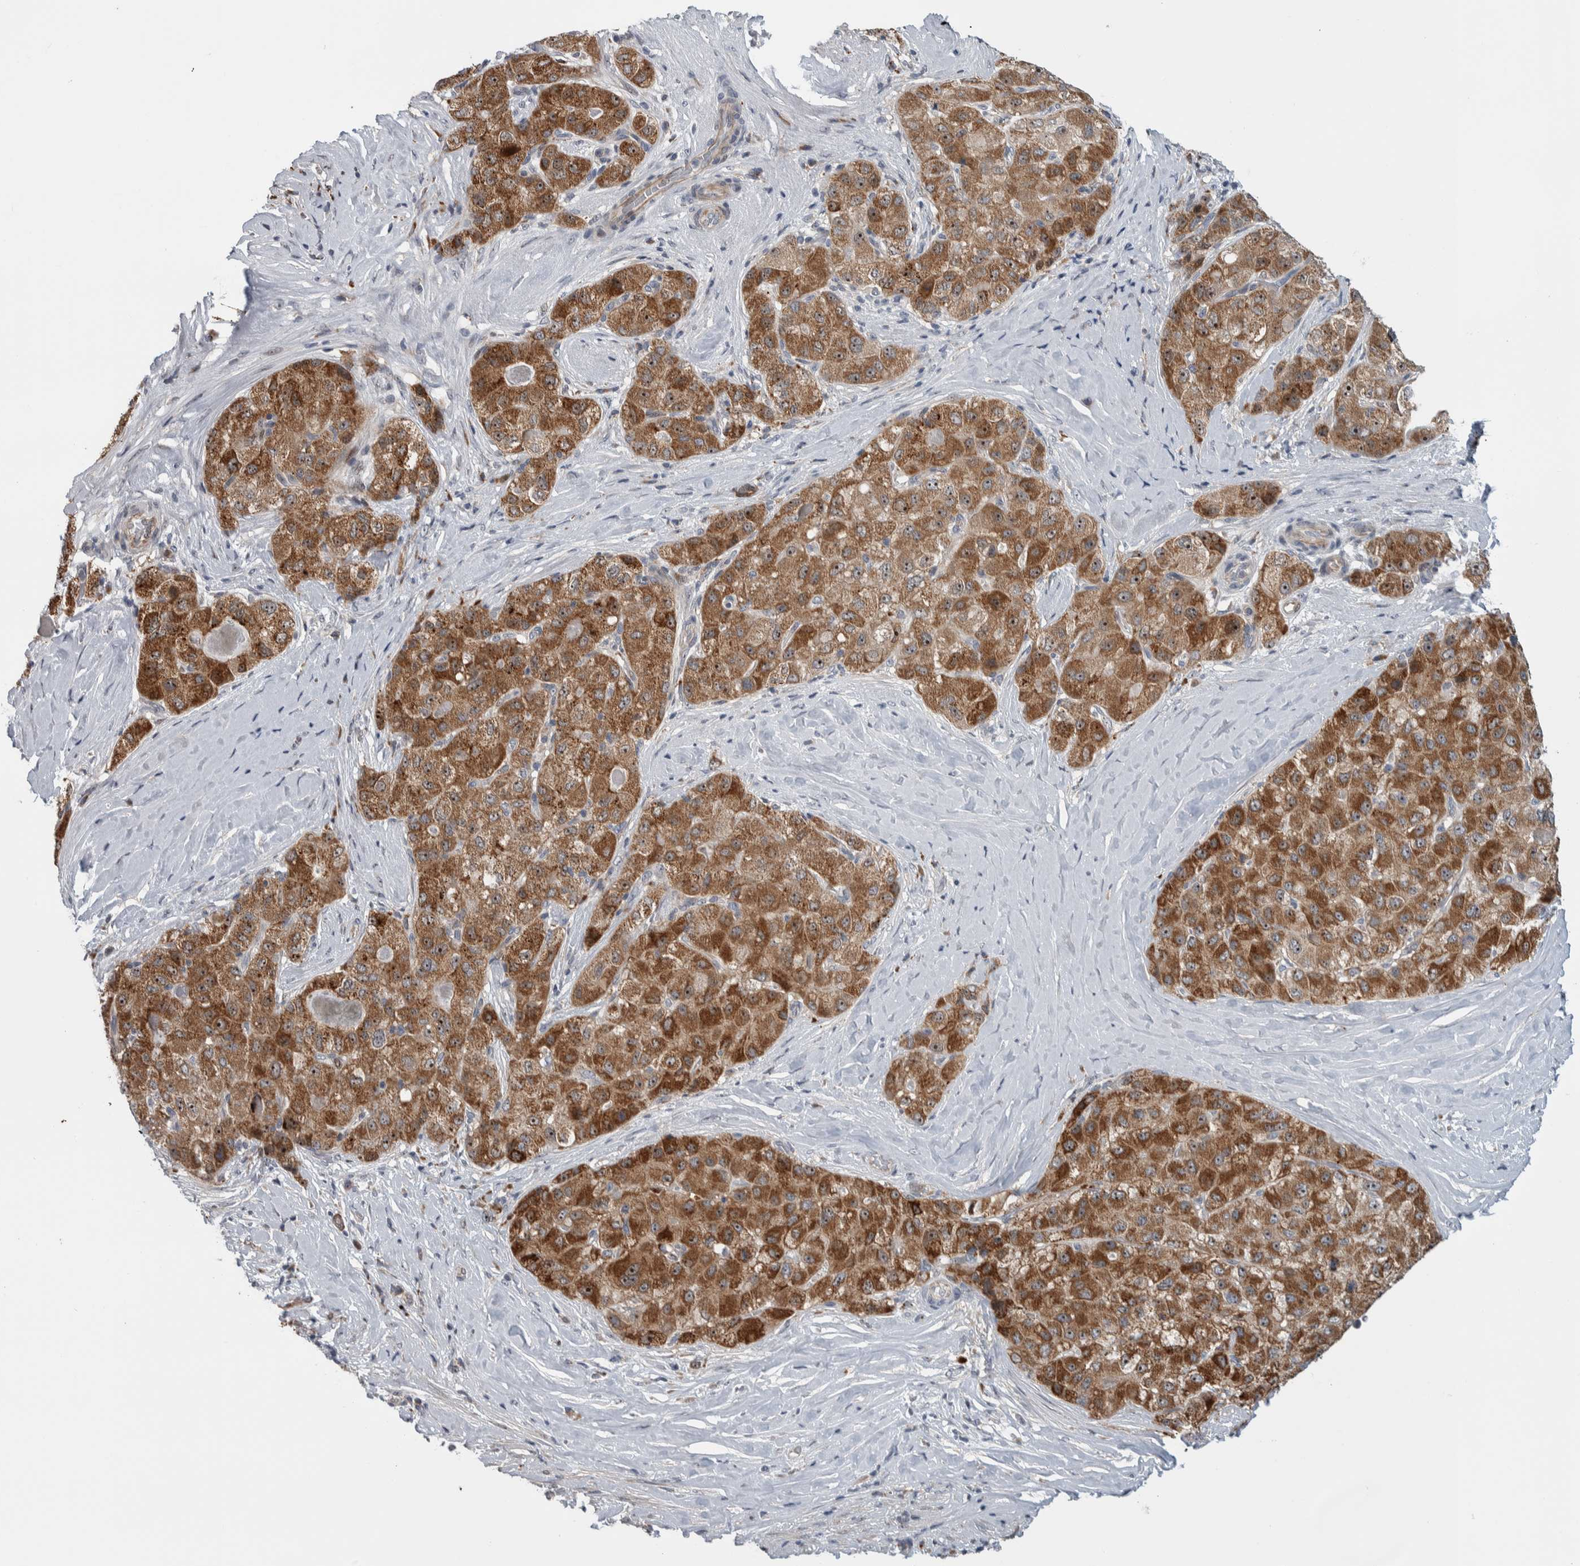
{"staining": {"intensity": "moderate", "quantity": ">75%", "location": "cytoplasmic/membranous,nuclear"}, "tissue": "liver cancer", "cell_type": "Tumor cells", "image_type": "cancer", "snomed": [{"axis": "morphology", "description": "Carcinoma, Hepatocellular, NOS"}, {"axis": "topography", "description": "Liver"}], "caption": "Immunohistochemistry (IHC) micrograph of neoplastic tissue: hepatocellular carcinoma (liver) stained using immunohistochemistry (IHC) reveals medium levels of moderate protein expression localized specifically in the cytoplasmic/membranous and nuclear of tumor cells, appearing as a cytoplasmic/membranous and nuclear brown color.", "gene": "PRRG4", "patient": {"sex": "male", "age": 80}}